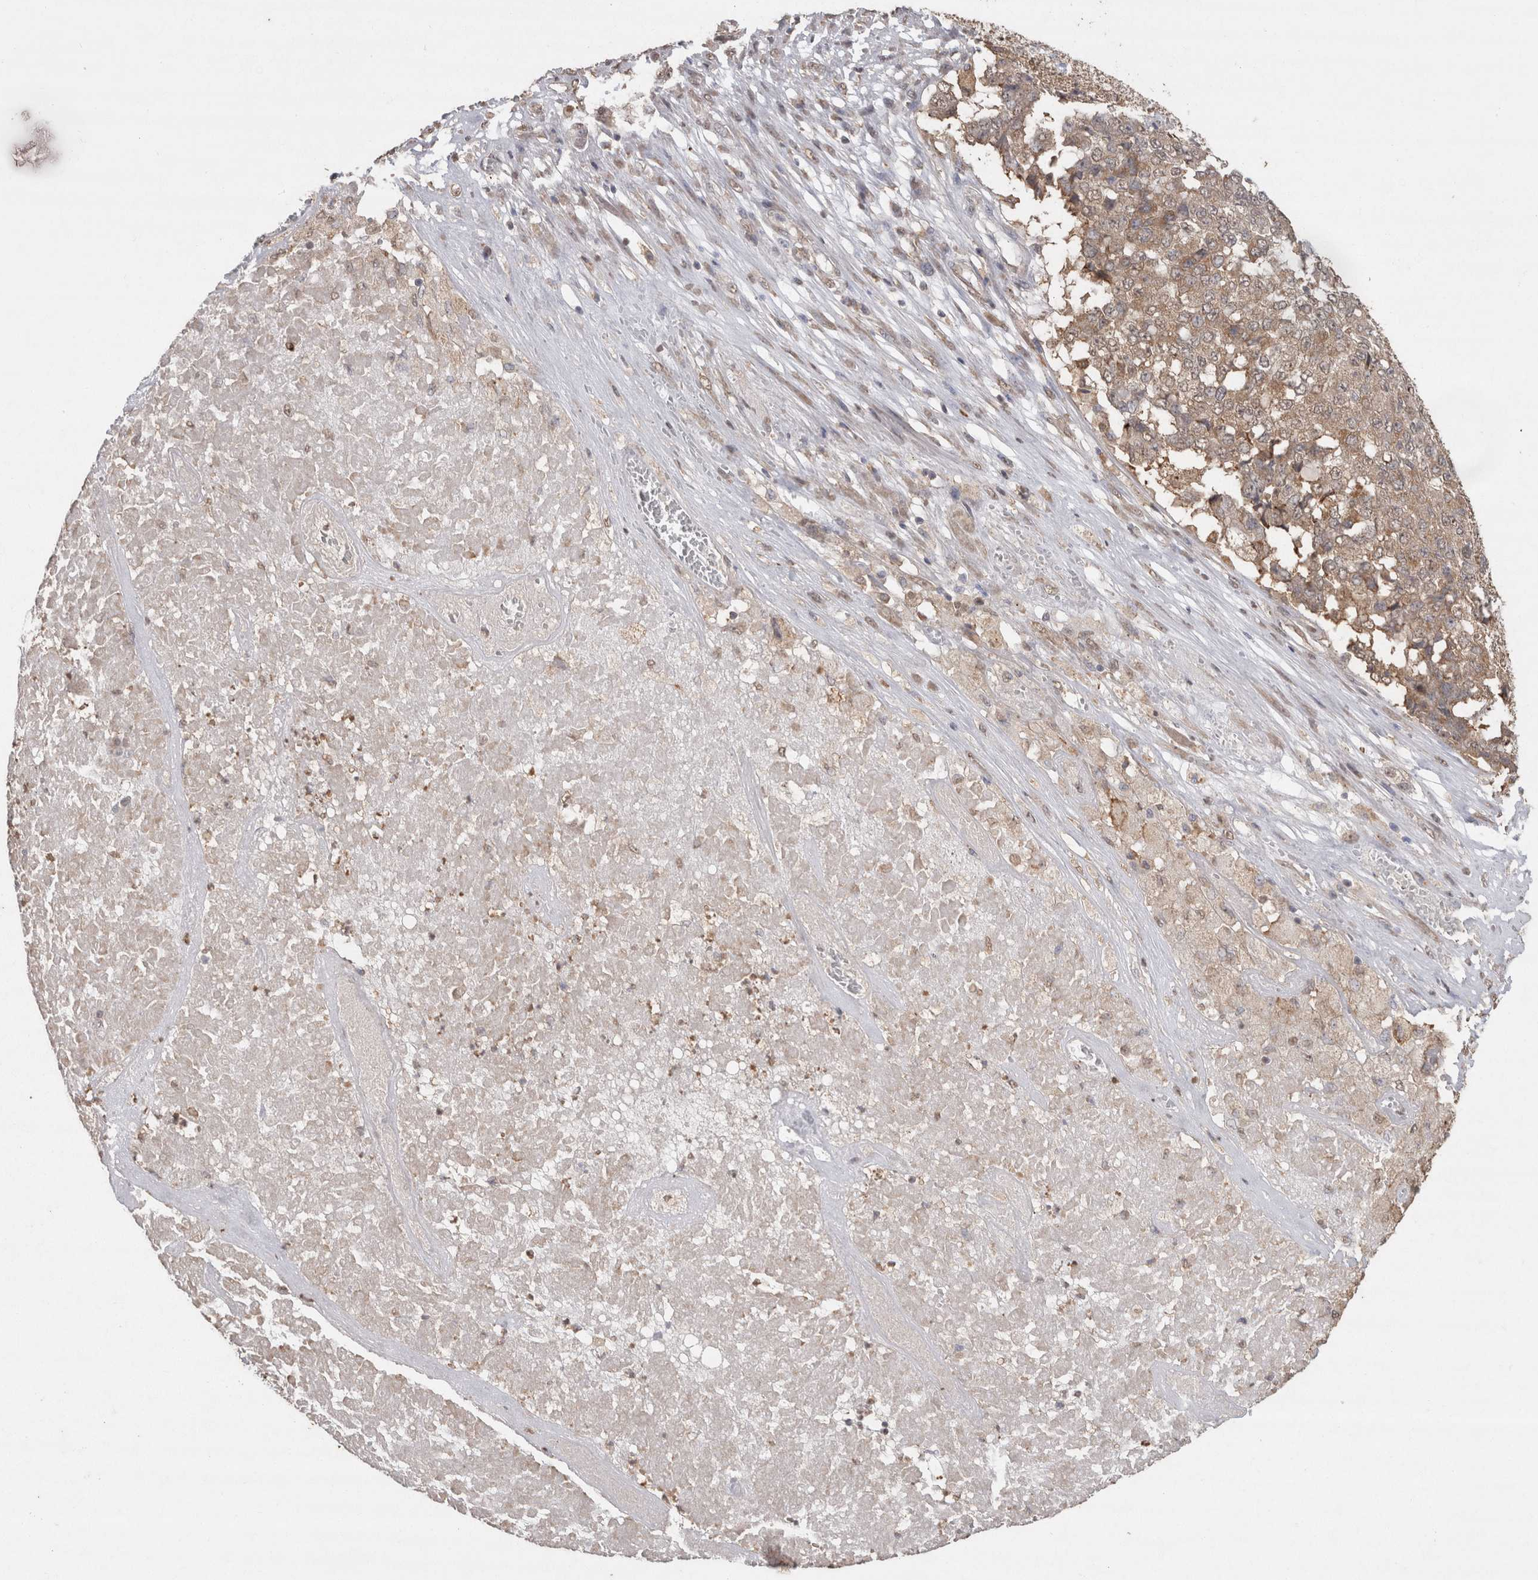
{"staining": {"intensity": "moderate", "quantity": ">75%", "location": "cytoplasmic/membranous"}, "tissue": "pancreatic cancer", "cell_type": "Tumor cells", "image_type": "cancer", "snomed": [{"axis": "morphology", "description": "Adenocarcinoma, NOS"}, {"axis": "topography", "description": "Pancreas"}], "caption": "Immunohistochemical staining of human pancreatic cancer (adenocarcinoma) shows medium levels of moderate cytoplasmic/membranous expression in about >75% of tumor cells.", "gene": "CRELD2", "patient": {"sex": "male", "age": 50}}